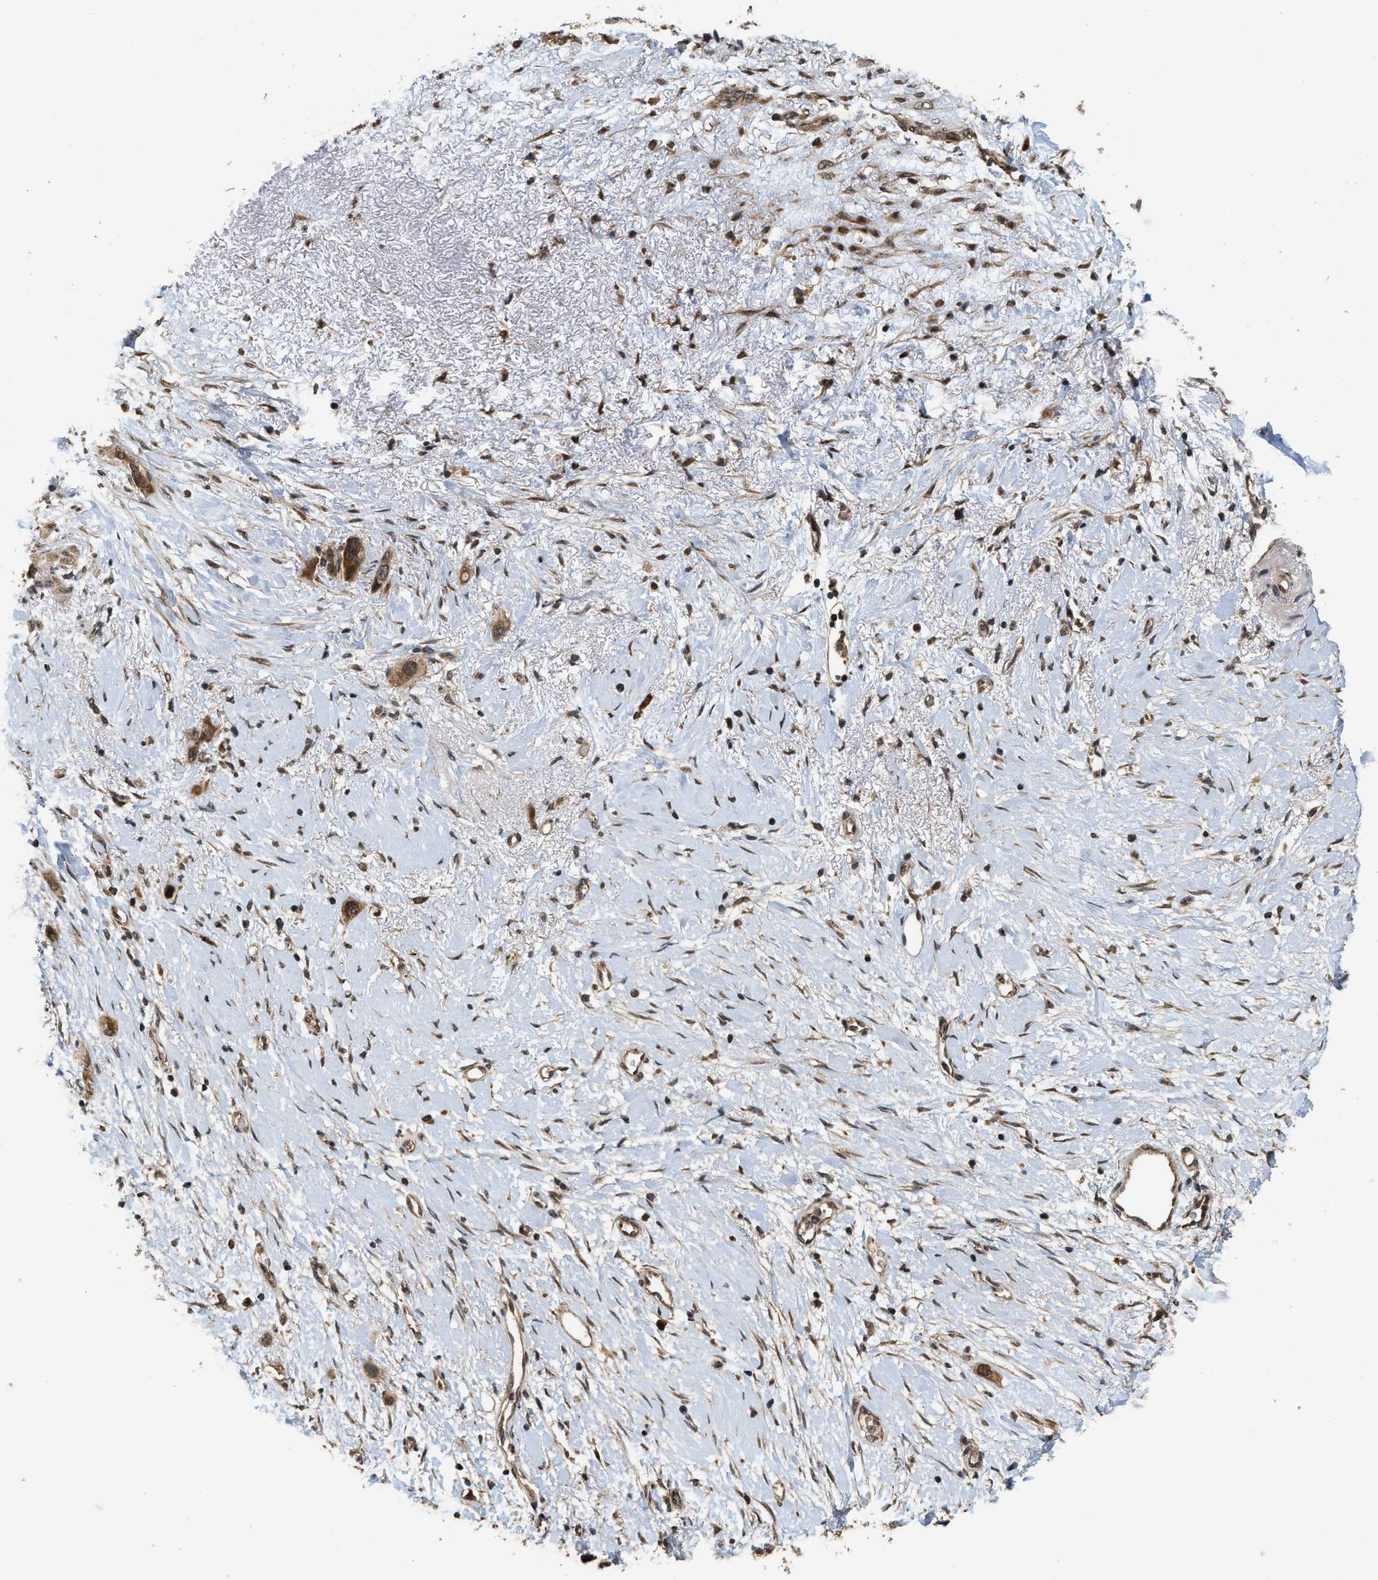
{"staining": {"intensity": "moderate", "quantity": ">75%", "location": "cytoplasmic/membranous,nuclear"}, "tissue": "liver cancer", "cell_type": "Tumor cells", "image_type": "cancer", "snomed": [{"axis": "morphology", "description": "Cholangiocarcinoma"}, {"axis": "topography", "description": "Liver"}], "caption": "Protein analysis of liver cholangiocarcinoma tissue shows moderate cytoplasmic/membranous and nuclear positivity in about >75% of tumor cells.", "gene": "ELP2", "patient": {"sex": "female", "age": 65}}